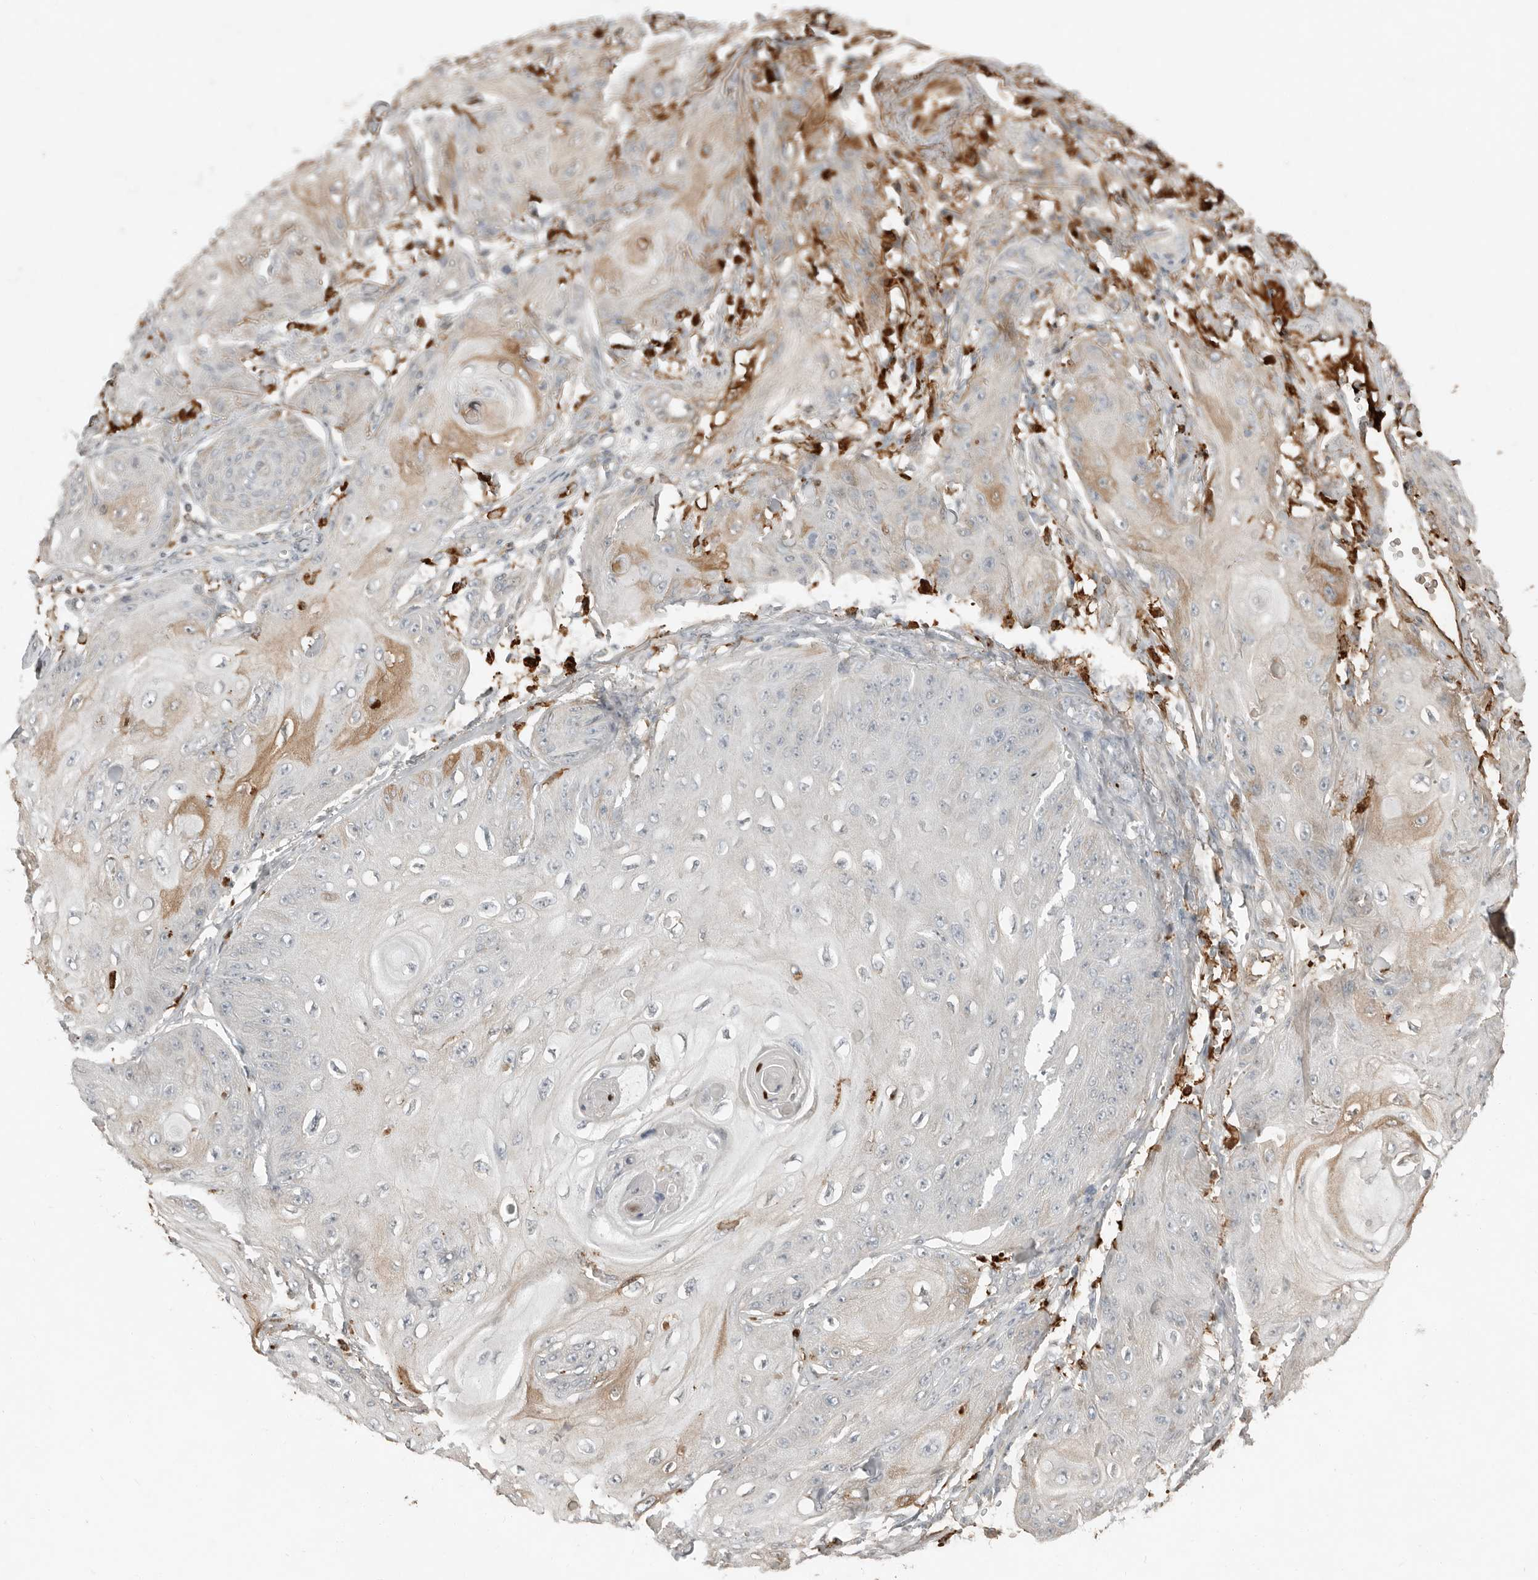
{"staining": {"intensity": "weak", "quantity": "<25%", "location": "cytoplasmic/membranous"}, "tissue": "skin cancer", "cell_type": "Tumor cells", "image_type": "cancer", "snomed": [{"axis": "morphology", "description": "Squamous cell carcinoma, NOS"}, {"axis": "topography", "description": "Skin"}], "caption": "Skin cancer (squamous cell carcinoma) was stained to show a protein in brown. There is no significant staining in tumor cells. Nuclei are stained in blue.", "gene": "KLHL38", "patient": {"sex": "male", "age": 74}}